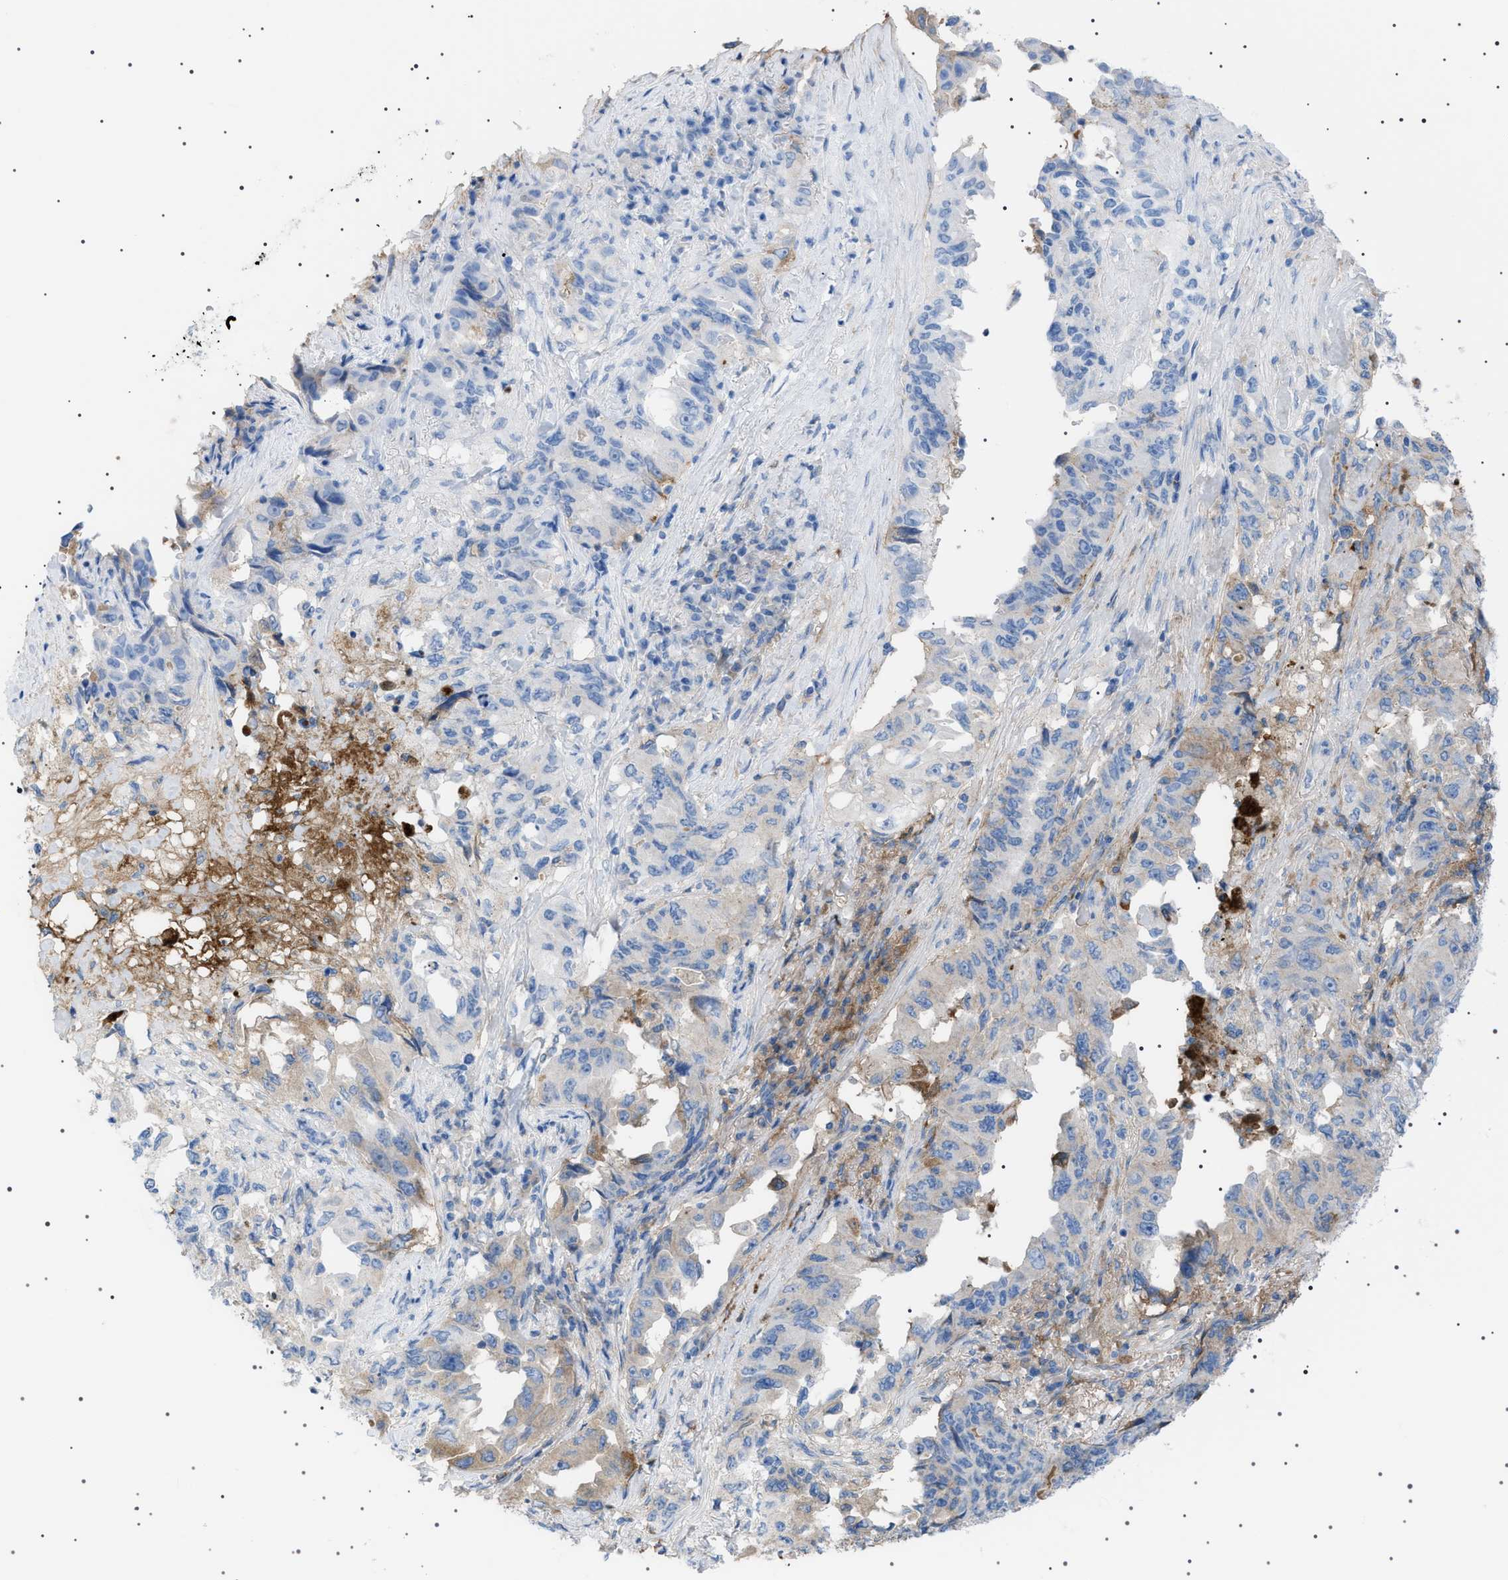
{"staining": {"intensity": "weak", "quantity": "<25%", "location": "cytoplasmic/membranous"}, "tissue": "lung cancer", "cell_type": "Tumor cells", "image_type": "cancer", "snomed": [{"axis": "morphology", "description": "Adenocarcinoma, NOS"}, {"axis": "topography", "description": "Lung"}], "caption": "An image of human adenocarcinoma (lung) is negative for staining in tumor cells.", "gene": "LPA", "patient": {"sex": "female", "age": 51}}